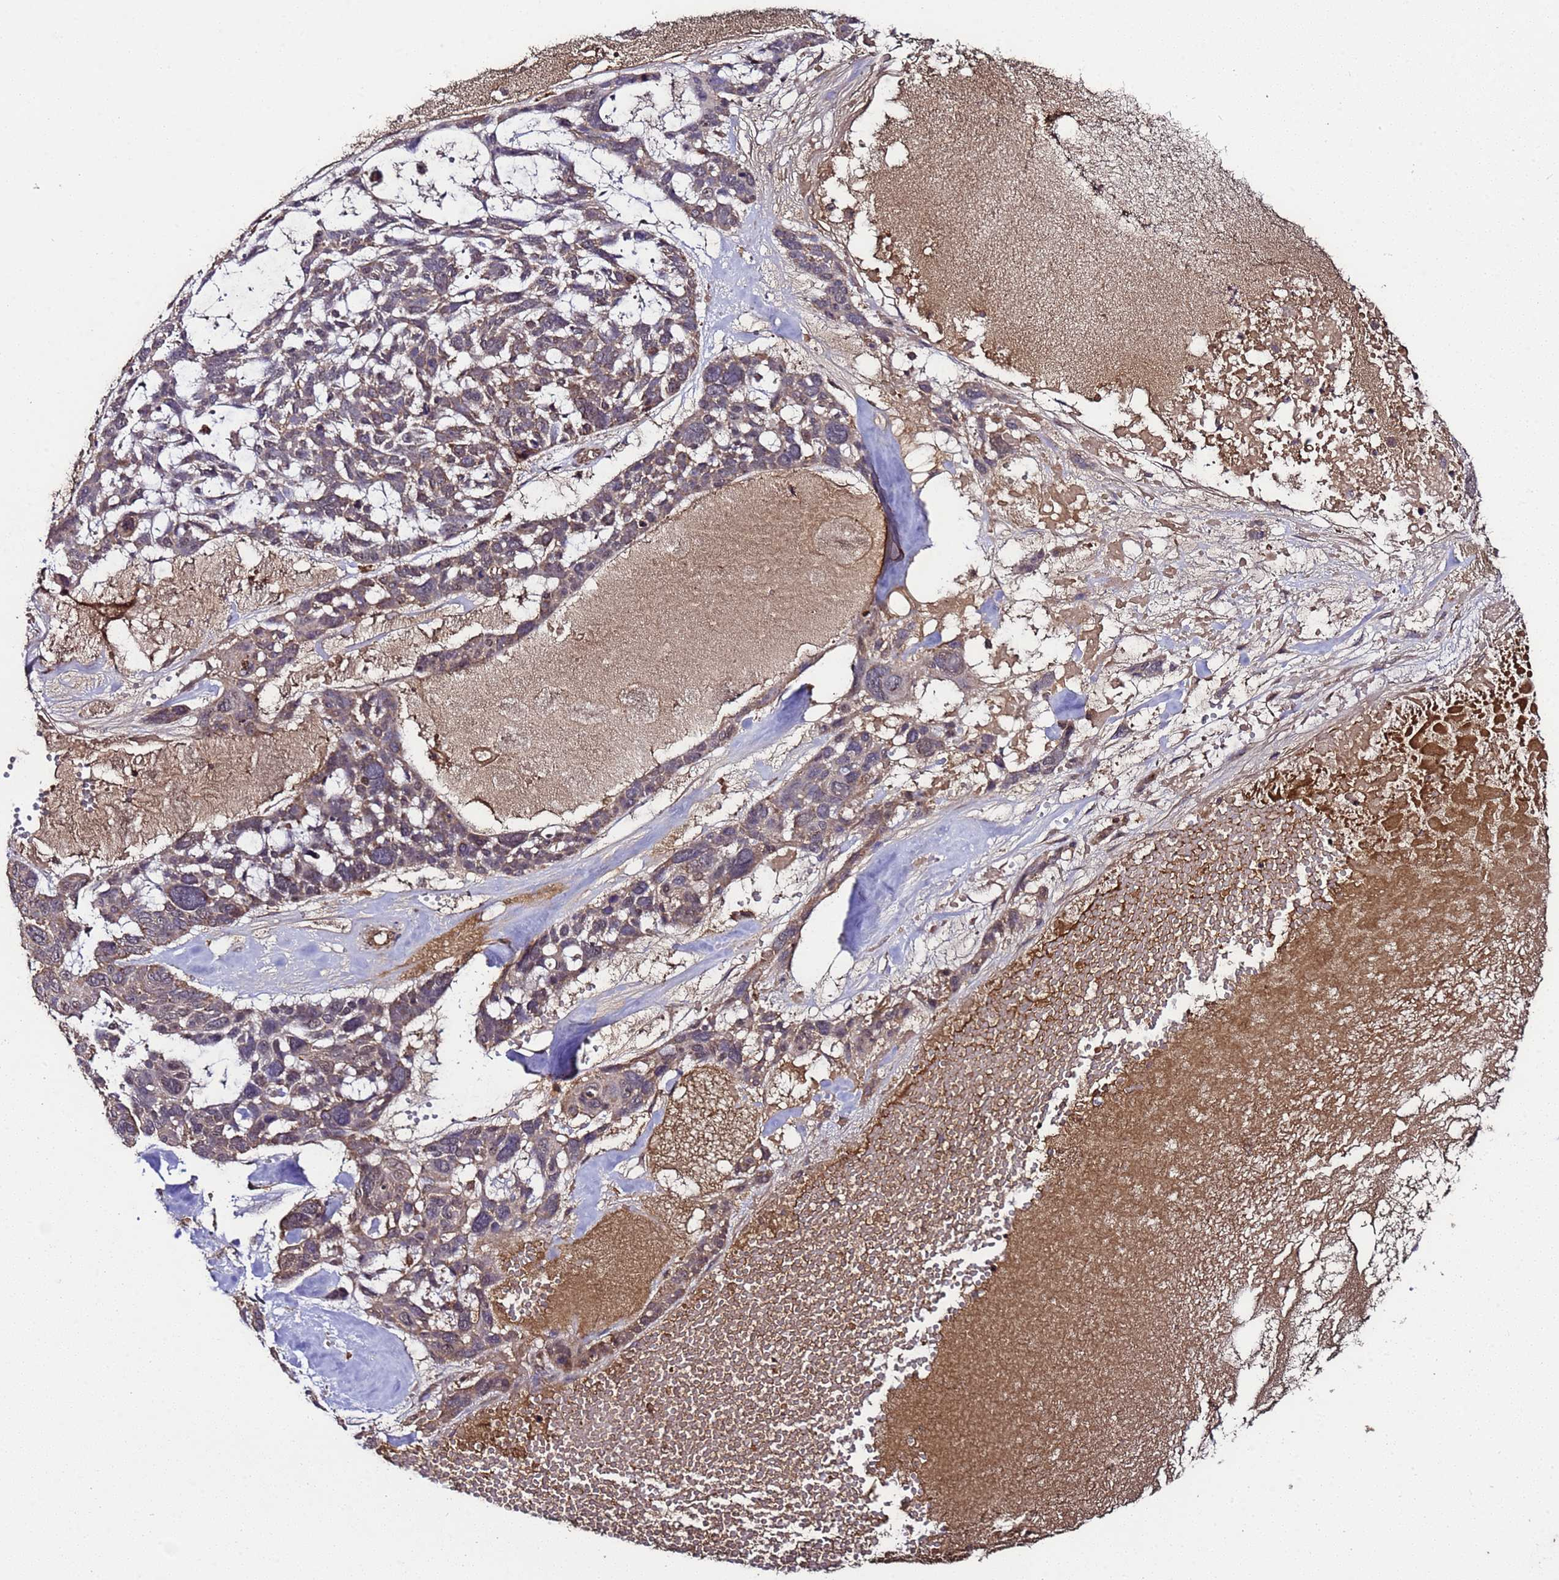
{"staining": {"intensity": "weak", "quantity": ">75%", "location": "cytoplasmic/membranous"}, "tissue": "skin cancer", "cell_type": "Tumor cells", "image_type": "cancer", "snomed": [{"axis": "morphology", "description": "Basal cell carcinoma"}, {"axis": "topography", "description": "Skin"}], "caption": "Immunohistochemical staining of human skin cancer (basal cell carcinoma) shows low levels of weak cytoplasmic/membranous protein staining in approximately >75% of tumor cells. The protein of interest is shown in brown color, while the nuclei are stained blue.", "gene": "HSPBAP1", "patient": {"sex": "male", "age": 88}}